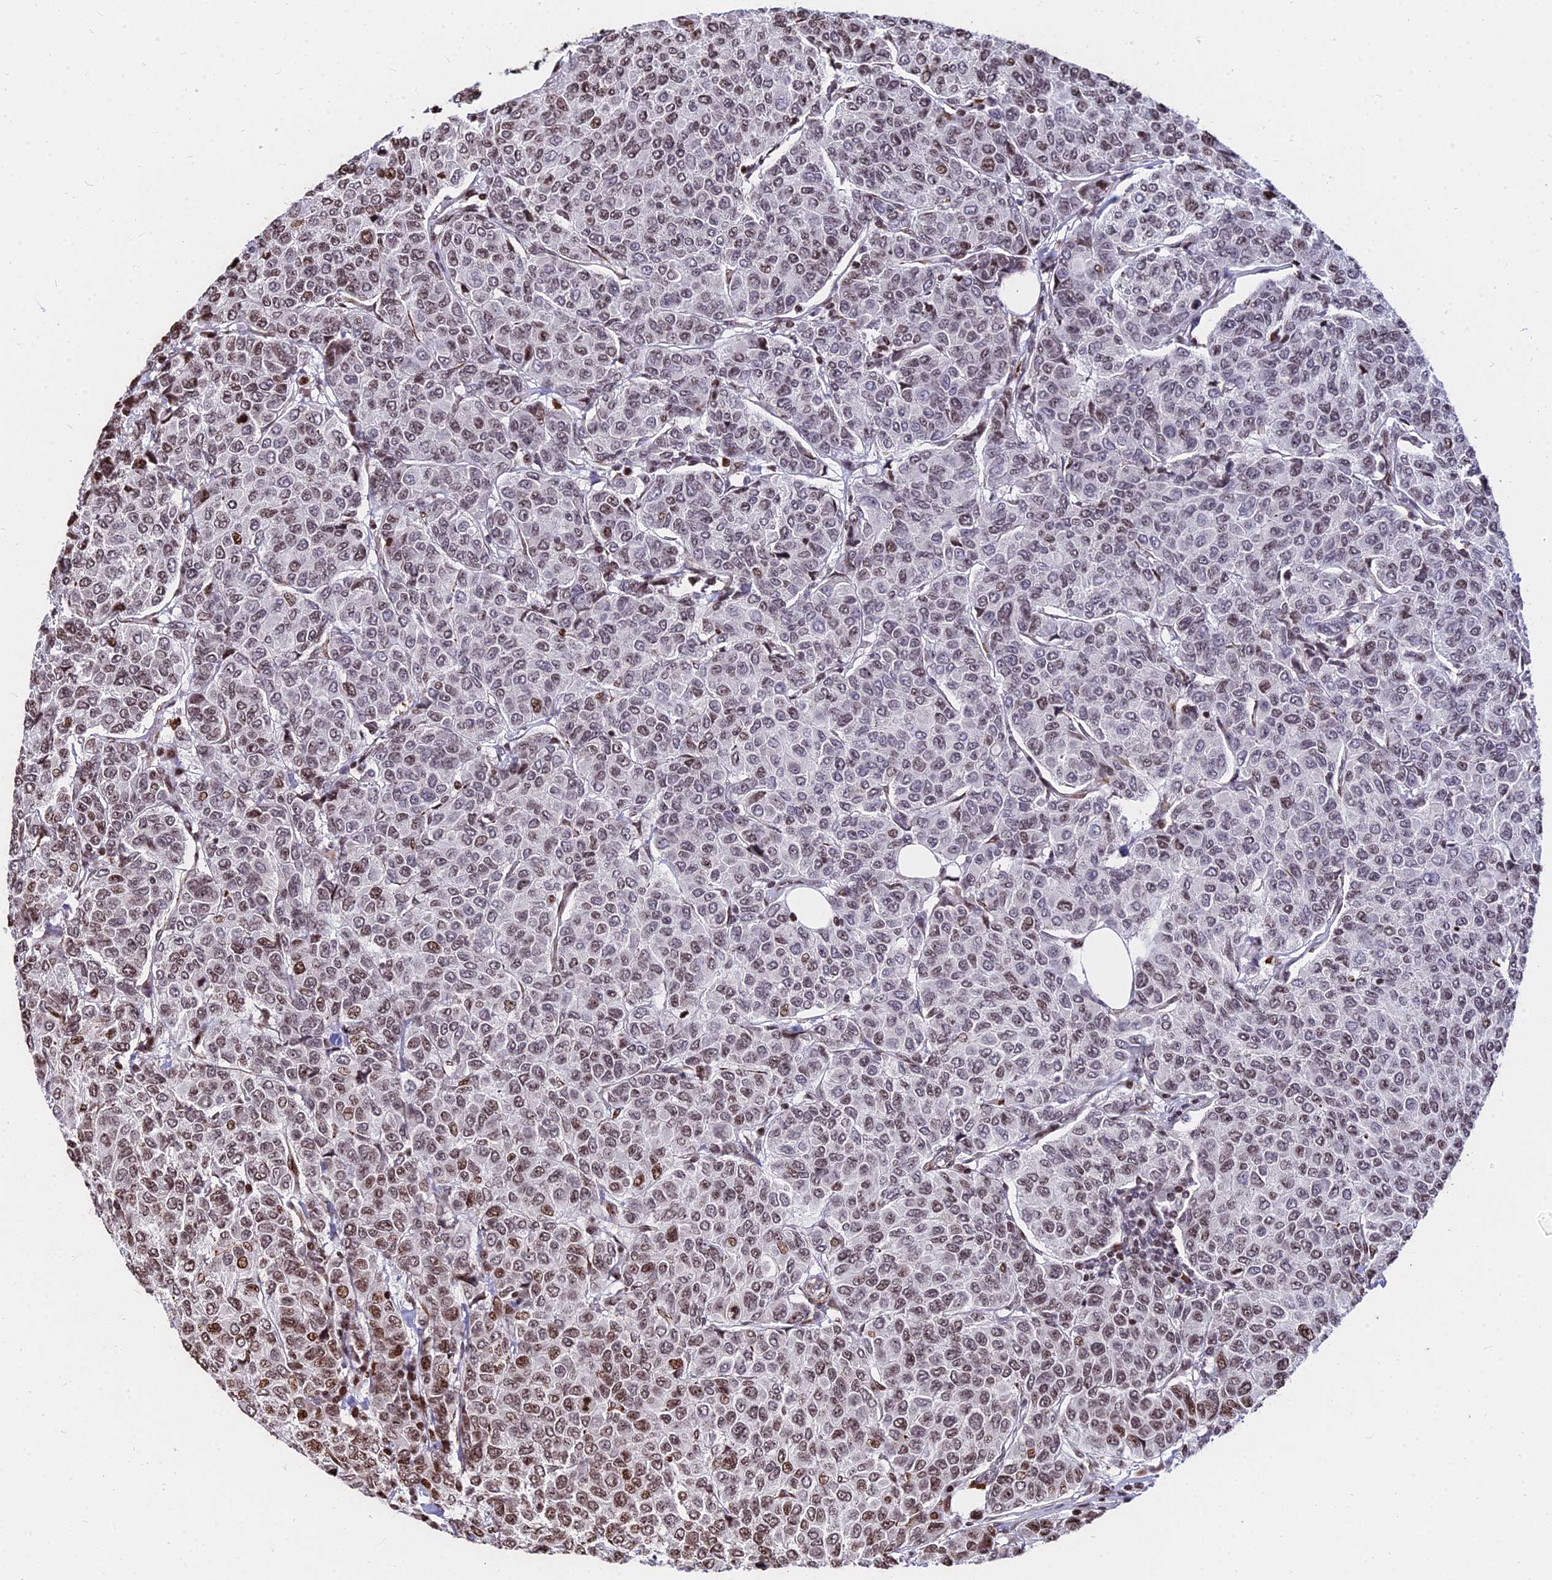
{"staining": {"intensity": "moderate", "quantity": "25%-75%", "location": "nuclear"}, "tissue": "breast cancer", "cell_type": "Tumor cells", "image_type": "cancer", "snomed": [{"axis": "morphology", "description": "Duct carcinoma"}, {"axis": "topography", "description": "Breast"}], "caption": "High-power microscopy captured an immunohistochemistry histopathology image of breast cancer, revealing moderate nuclear staining in about 25%-75% of tumor cells.", "gene": "NYAP2", "patient": {"sex": "female", "age": 55}}